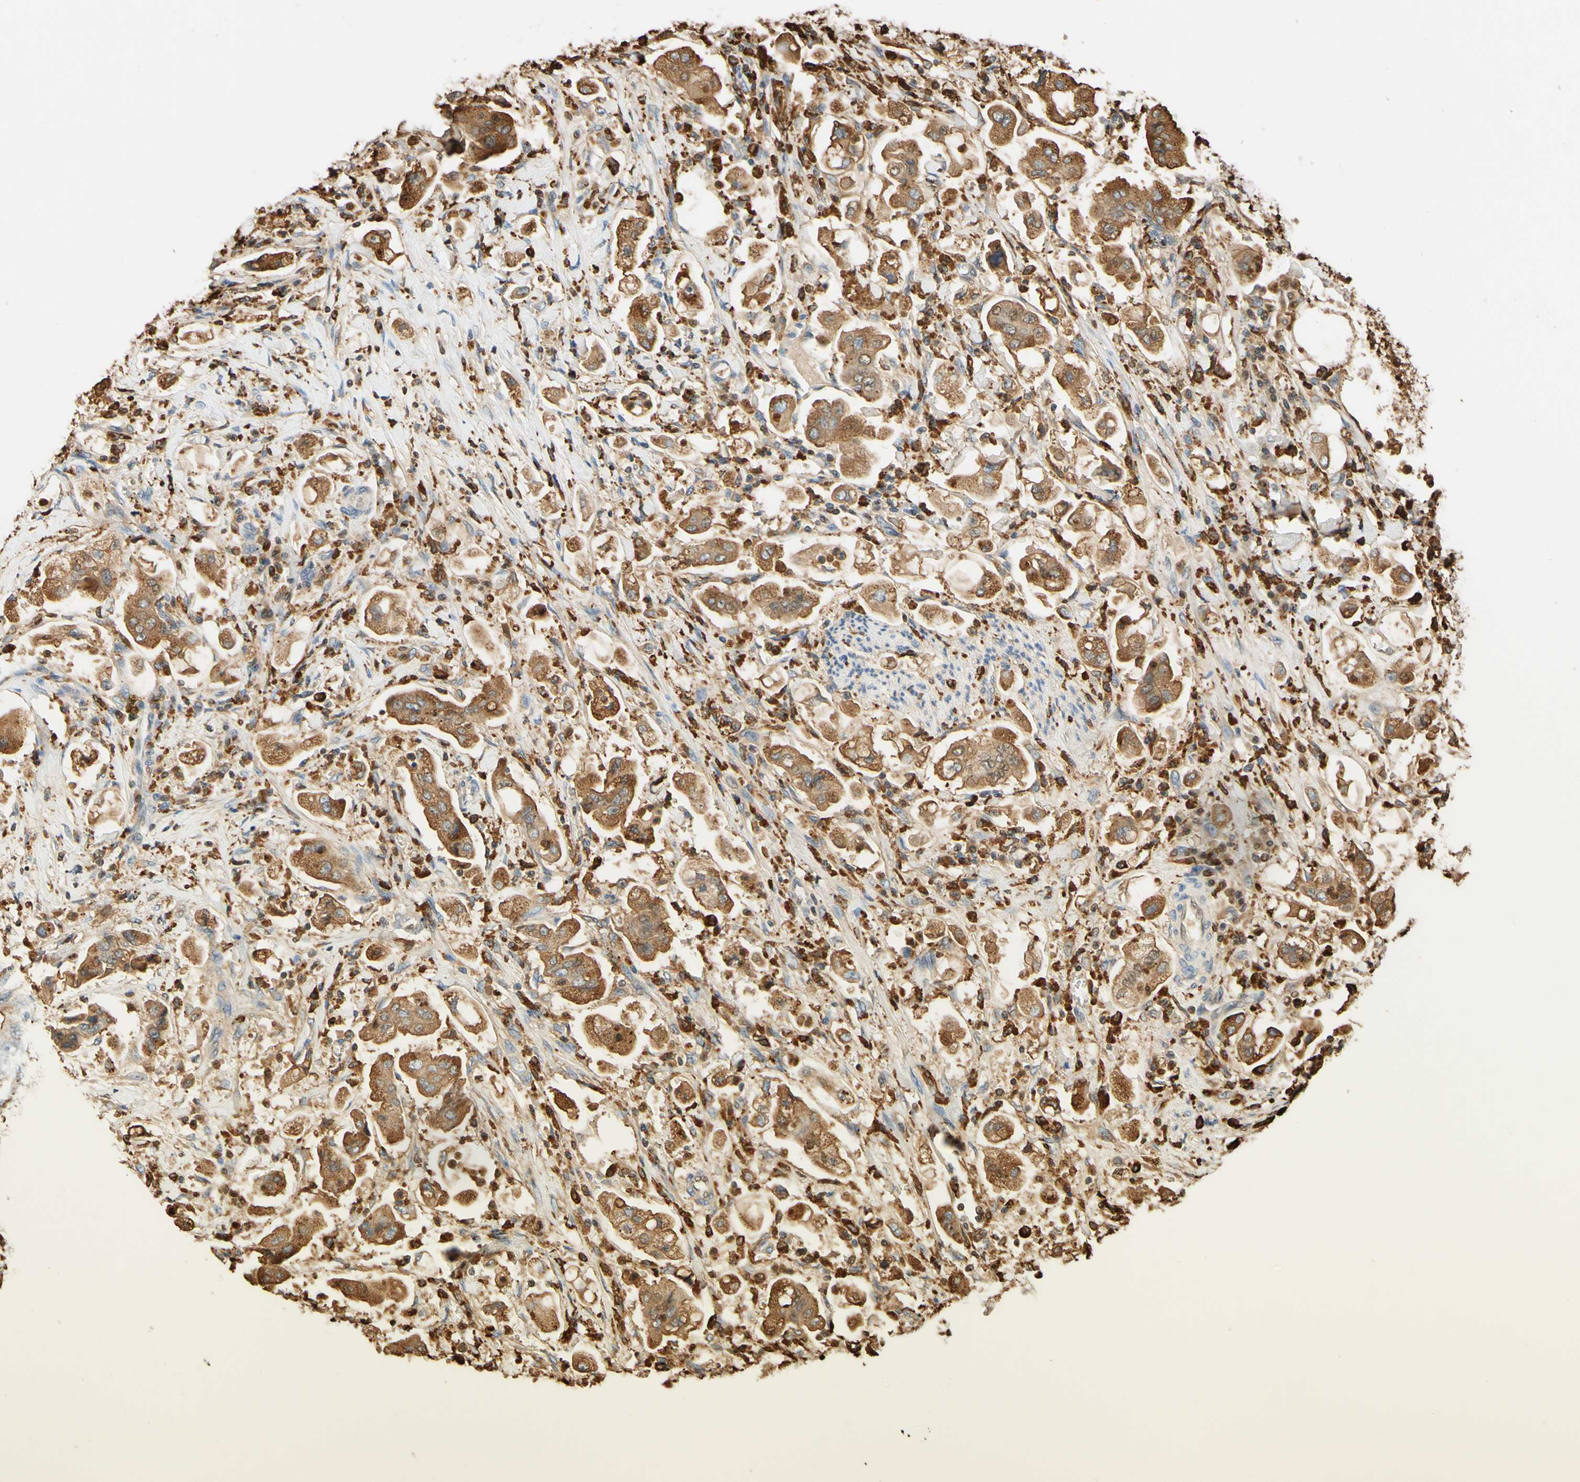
{"staining": {"intensity": "moderate", "quantity": ">75%", "location": "cytoplasmic/membranous"}, "tissue": "stomach cancer", "cell_type": "Tumor cells", "image_type": "cancer", "snomed": [{"axis": "morphology", "description": "Adenocarcinoma, NOS"}, {"axis": "topography", "description": "Stomach"}], "caption": "Moderate cytoplasmic/membranous expression is present in about >75% of tumor cells in adenocarcinoma (stomach).", "gene": "TREM2", "patient": {"sex": "male", "age": 62}}